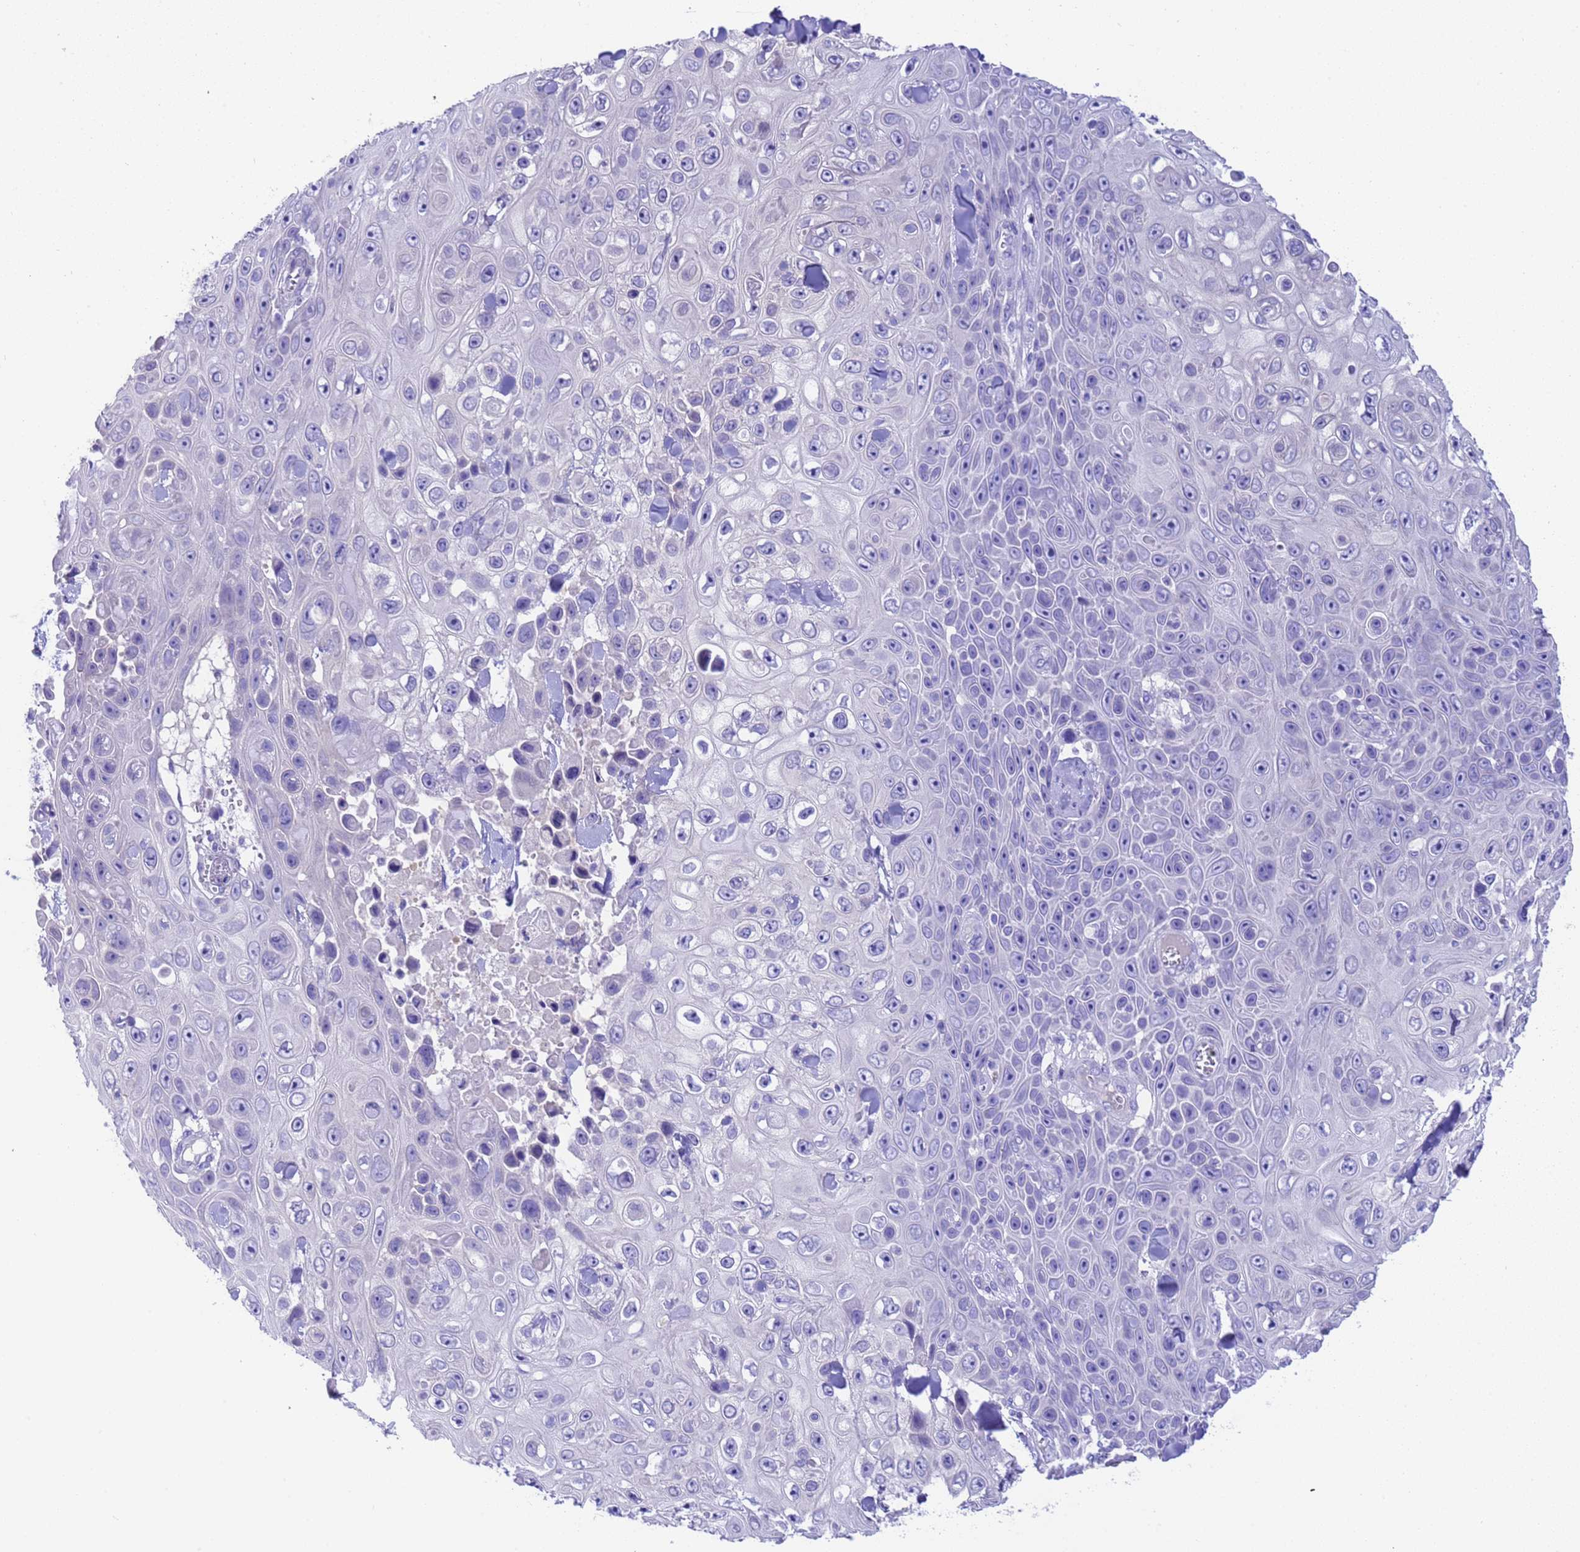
{"staining": {"intensity": "negative", "quantity": "none", "location": "none"}, "tissue": "skin cancer", "cell_type": "Tumor cells", "image_type": "cancer", "snomed": [{"axis": "morphology", "description": "Squamous cell carcinoma, NOS"}, {"axis": "topography", "description": "Skin"}], "caption": "Tumor cells are negative for brown protein staining in skin squamous cell carcinoma.", "gene": "USP38", "patient": {"sex": "male", "age": 82}}